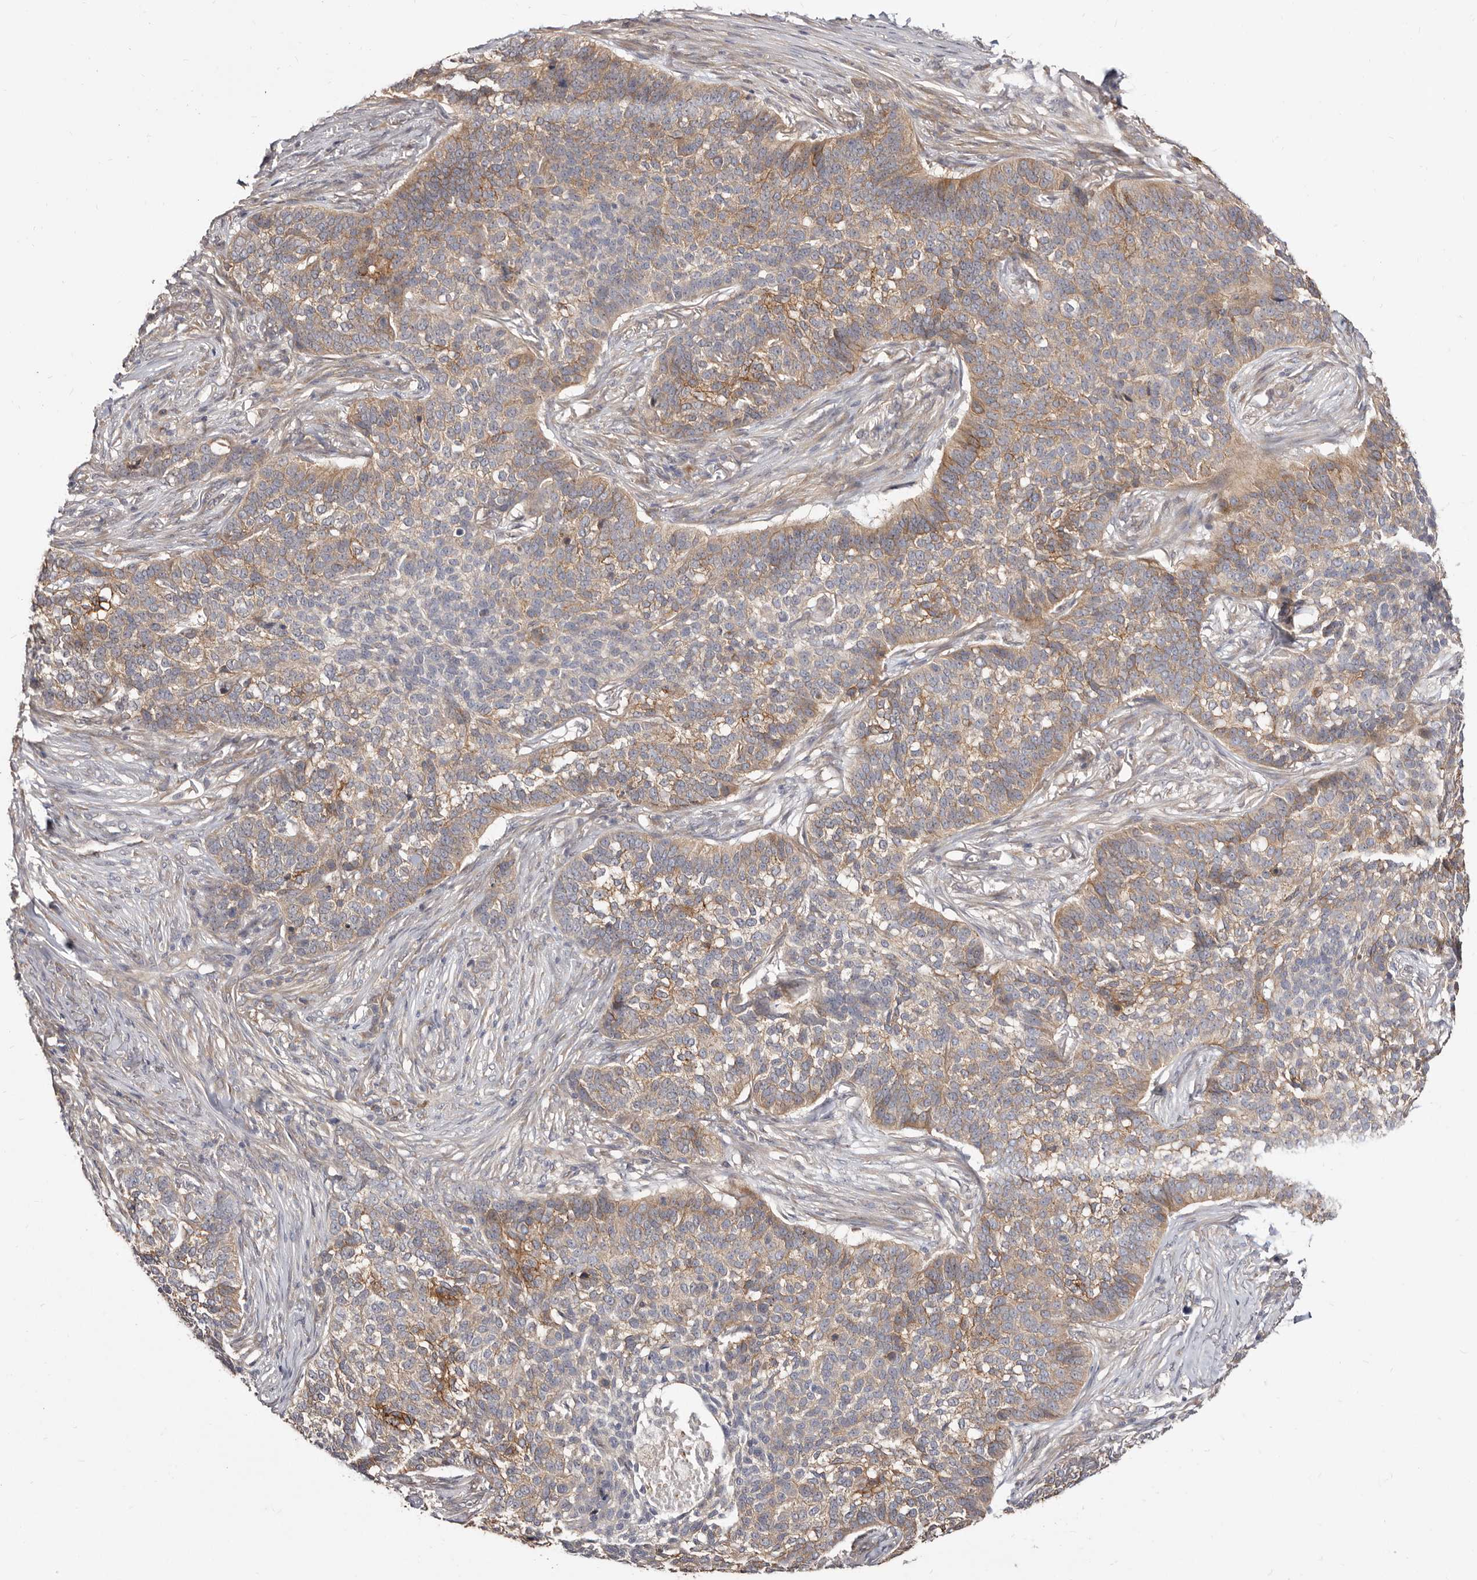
{"staining": {"intensity": "weak", "quantity": "25%-75%", "location": "cytoplasmic/membranous"}, "tissue": "skin cancer", "cell_type": "Tumor cells", "image_type": "cancer", "snomed": [{"axis": "morphology", "description": "Basal cell carcinoma"}, {"axis": "topography", "description": "Skin"}], "caption": "An image showing weak cytoplasmic/membranous staining in approximately 25%-75% of tumor cells in basal cell carcinoma (skin), as visualized by brown immunohistochemical staining.", "gene": "GPATCH4", "patient": {"sex": "male", "age": 85}}